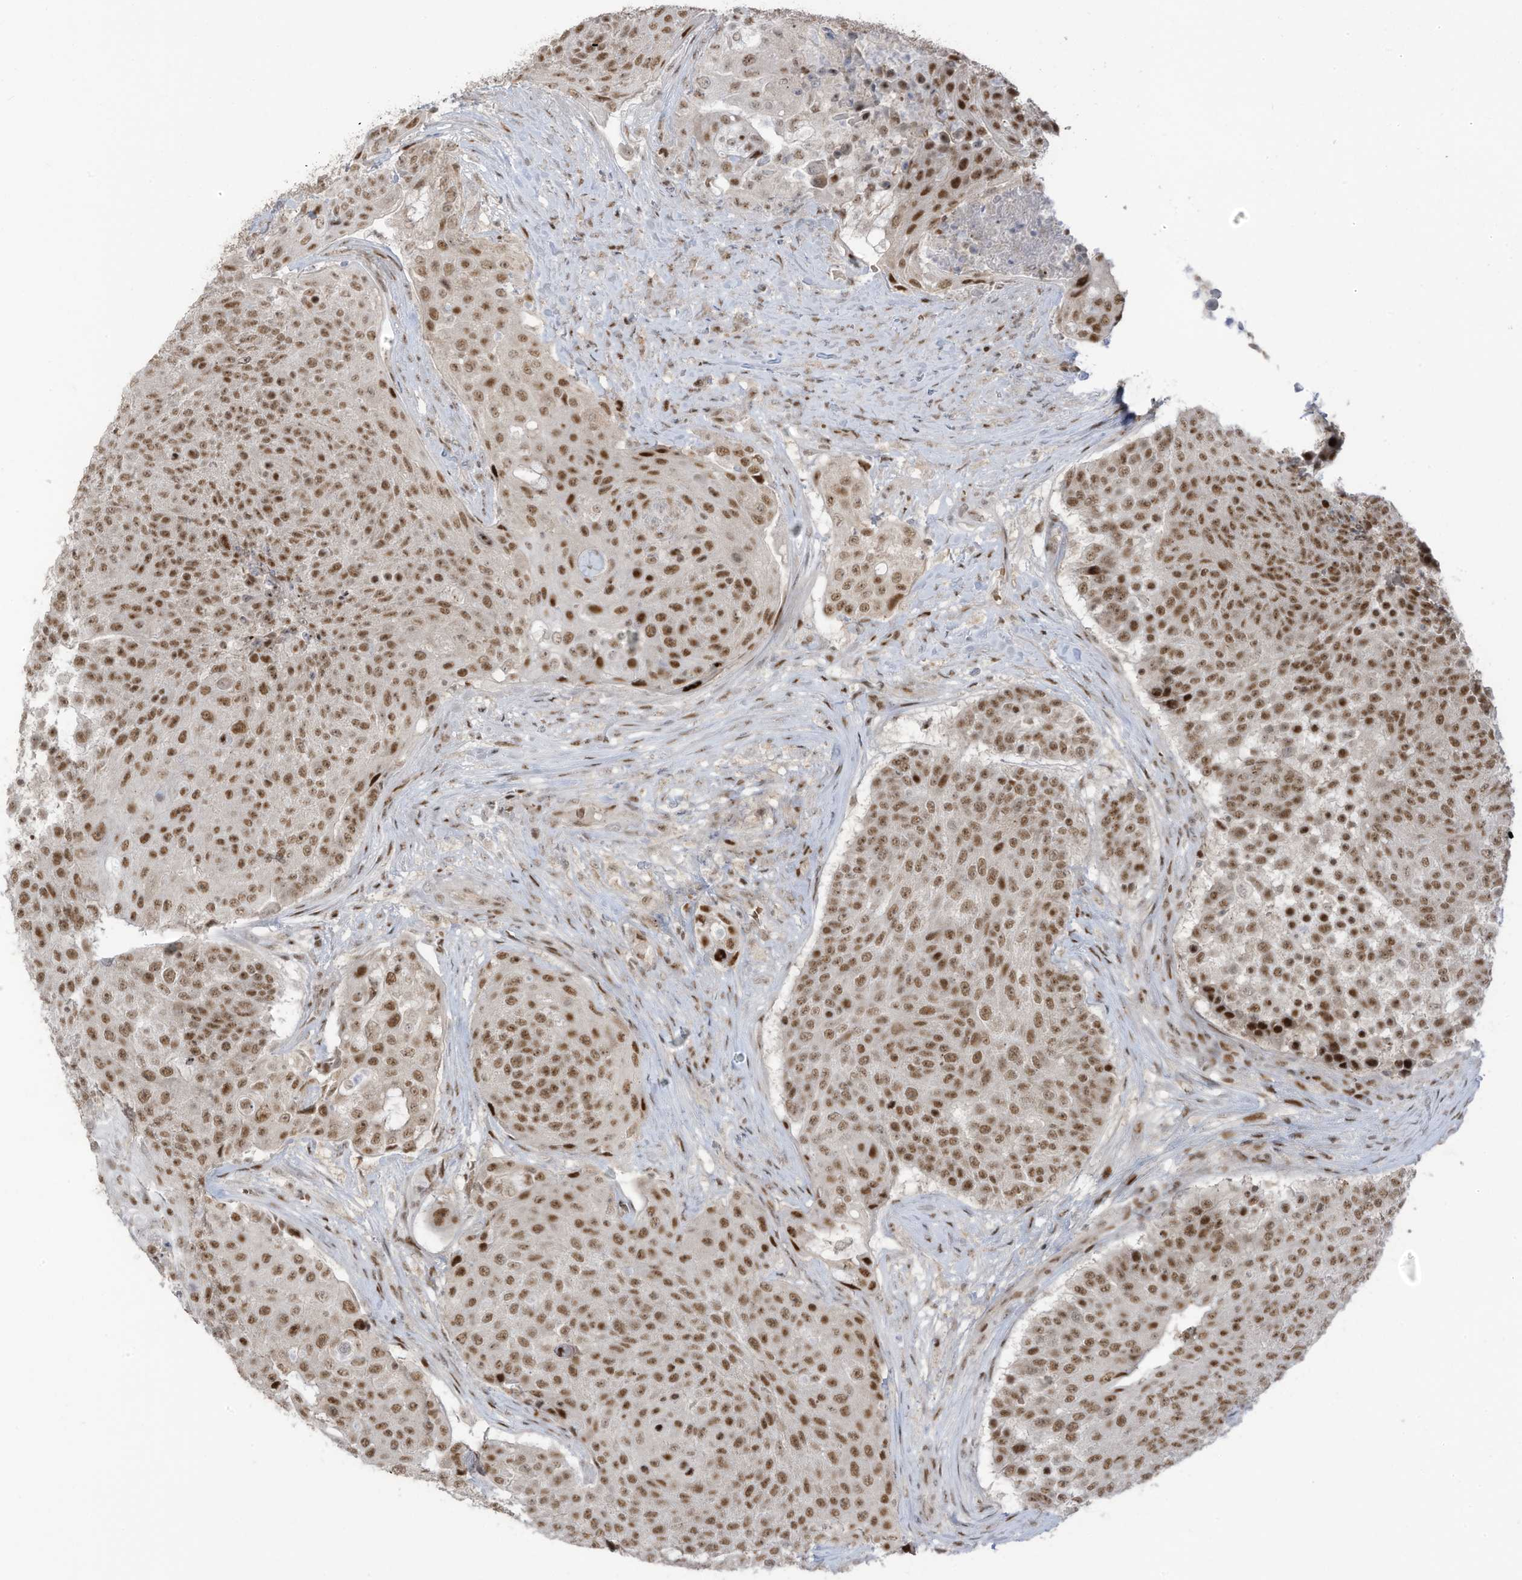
{"staining": {"intensity": "moderate", "quantity": ">75%", "location": "nuclear"}, "tissue": "urothelial cancer", "cell_type": "Tumor cells", "image_type": "cancer", "snomed": [{"axis": "morphology", "description": "Urothelial carcinoma, High grade"}, {"axis": "topography", "description": "Urinary bladder"}], "caption": "Immunohistochemistry (IHC) image of neoplastic tissue: human urothelial carcinoma (high-grade) stained using IHC reveals medium levels of moderate protein expression localized specifically in the nuclear of tumor cells, appearing as a nuclear brown color.", "gene": "ZCWPW2", "patient": {"sex": "female", "age": 63}}